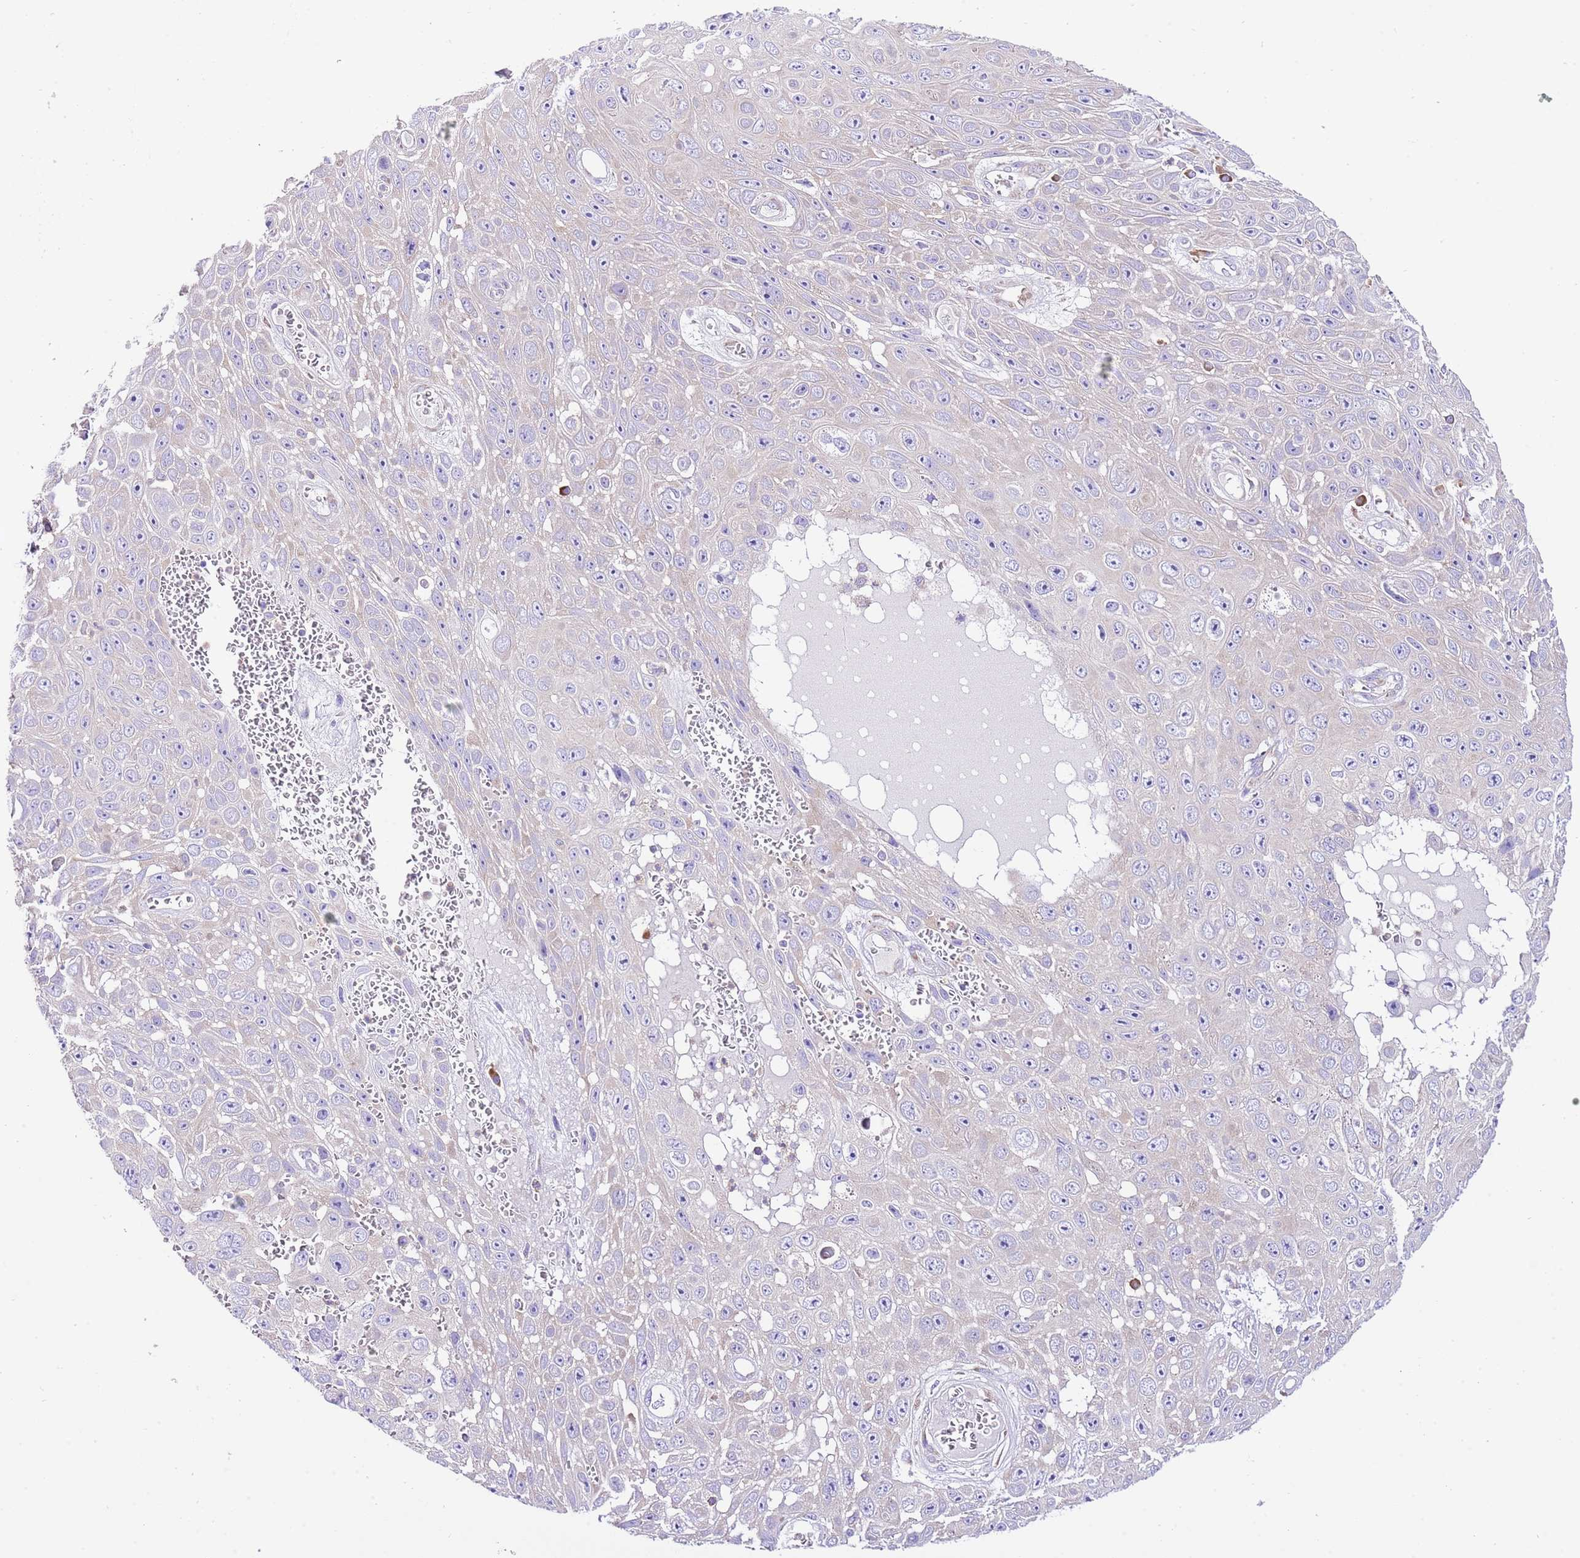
{"staining": {"intensity": "negative", "quantity": "none", "location": "none"}, "tissue": "skin cancer", "cell_type": "Tumor cells", "image_type": "cancer", "snomed": [{"axis": "morphology", "description": "Squamous cell carcinoma, NOS"}, {"axis": "topography", "description": "Skin"}], "caption": "Tumor cells are negative for brown protein staining in skin squamous cell carcinoma.", "gene": "RPS10", "patient": {"sex": "male", "age": 82}}